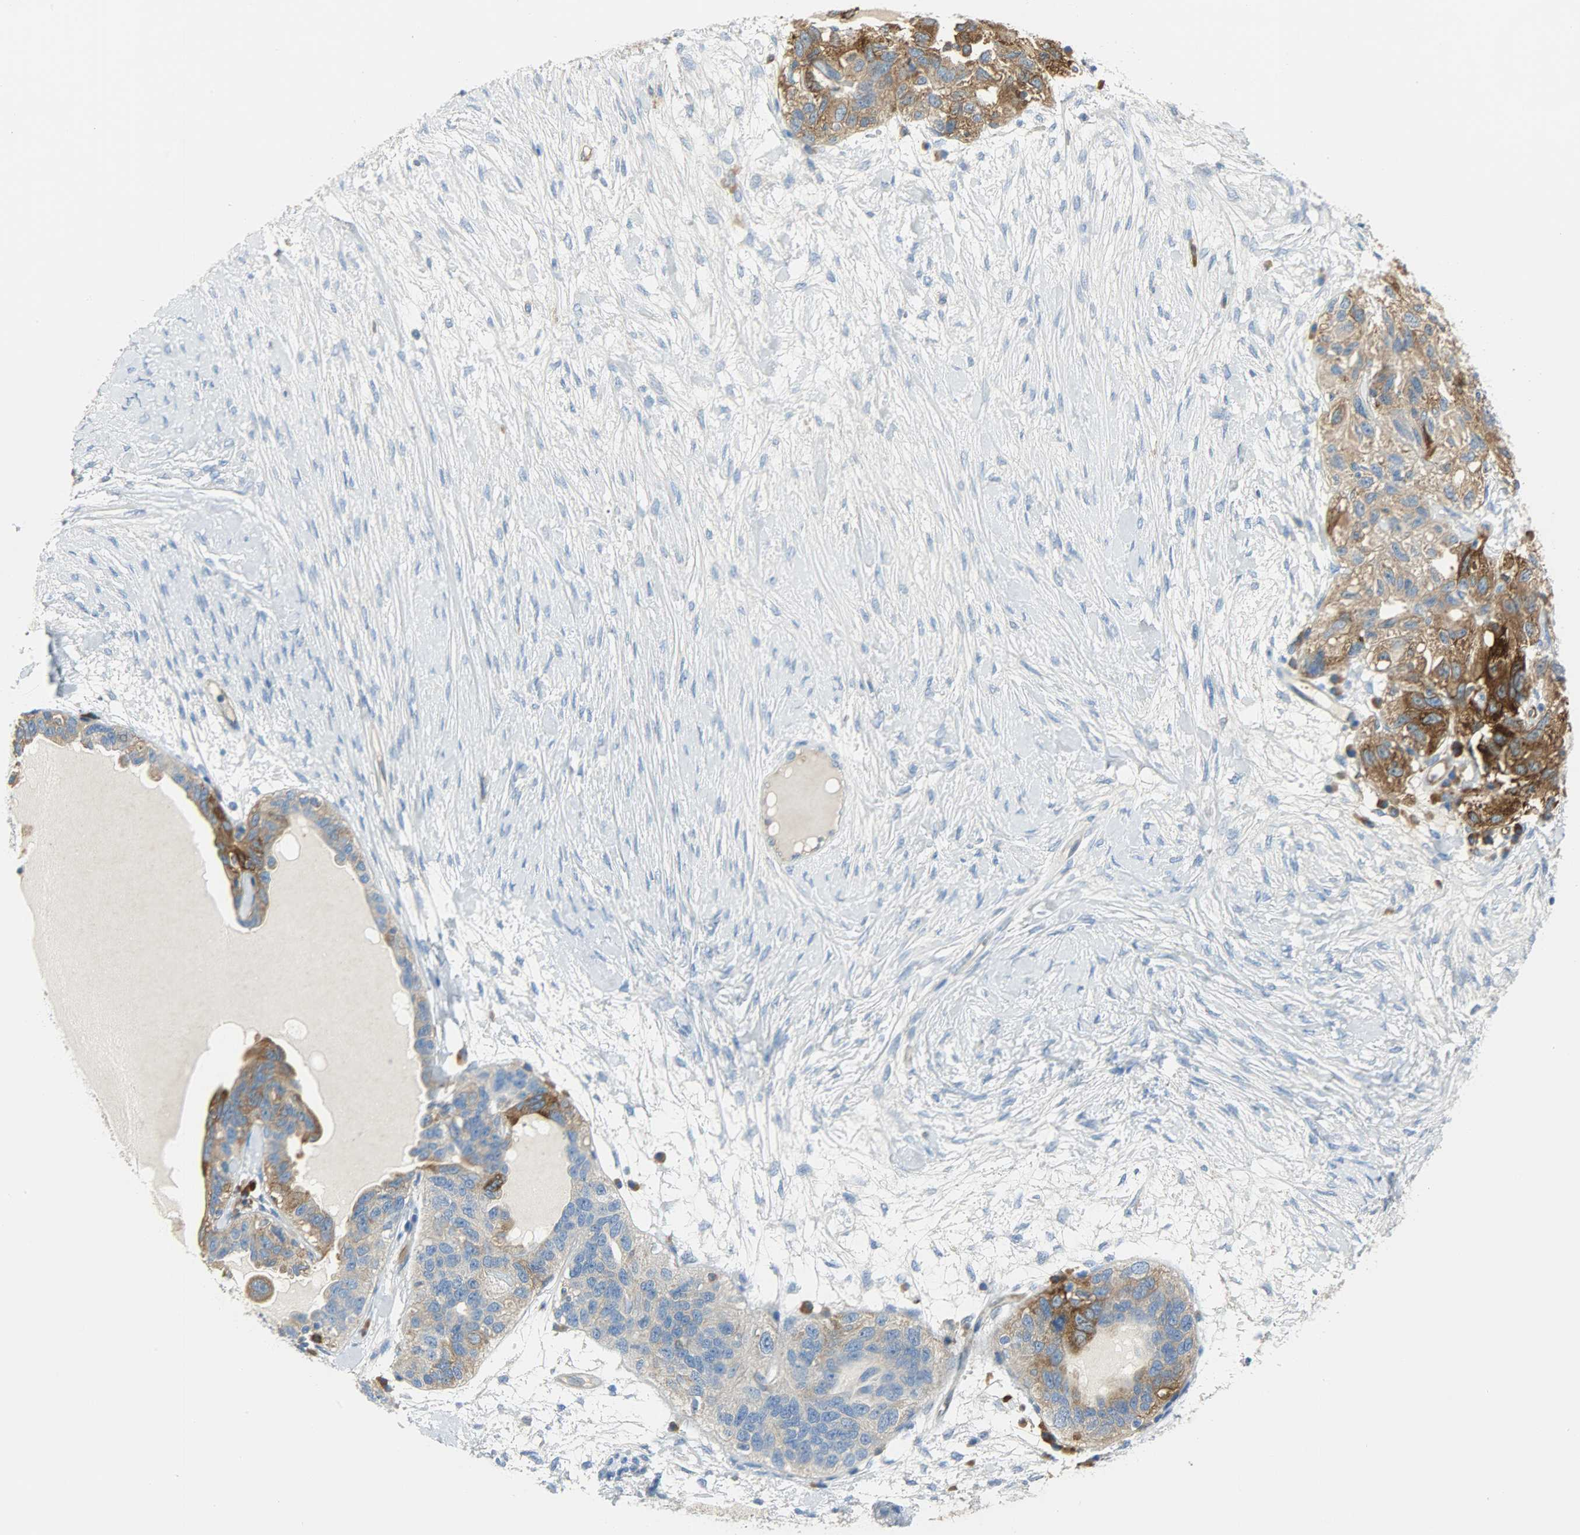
{"staining": {"intensity": "strong", "quantity": "25%-75%", "location": "cytoplasmic/membranous"}, "tissue": "ovarian cancer", "cell_type": "Tumor cells", "image_type": "cancer", "snomed": [{"axis": "morphology", "description": "Cystadenocarcinoma, serous, NOS"}, {"axis": "topography", "description": "Ovary"}], "caption": "Protein expression analysis of ovarian cancer (serous cystadenocarcinoma) shows strong cytoplasmic/membranous positivity in approximately 25%-75% of tumor cells. (brown staining indicates protein expression, while blue staining denotes nuclei).", "gene": "WARS1", "patient": {"sex": "female", "age": 82}}